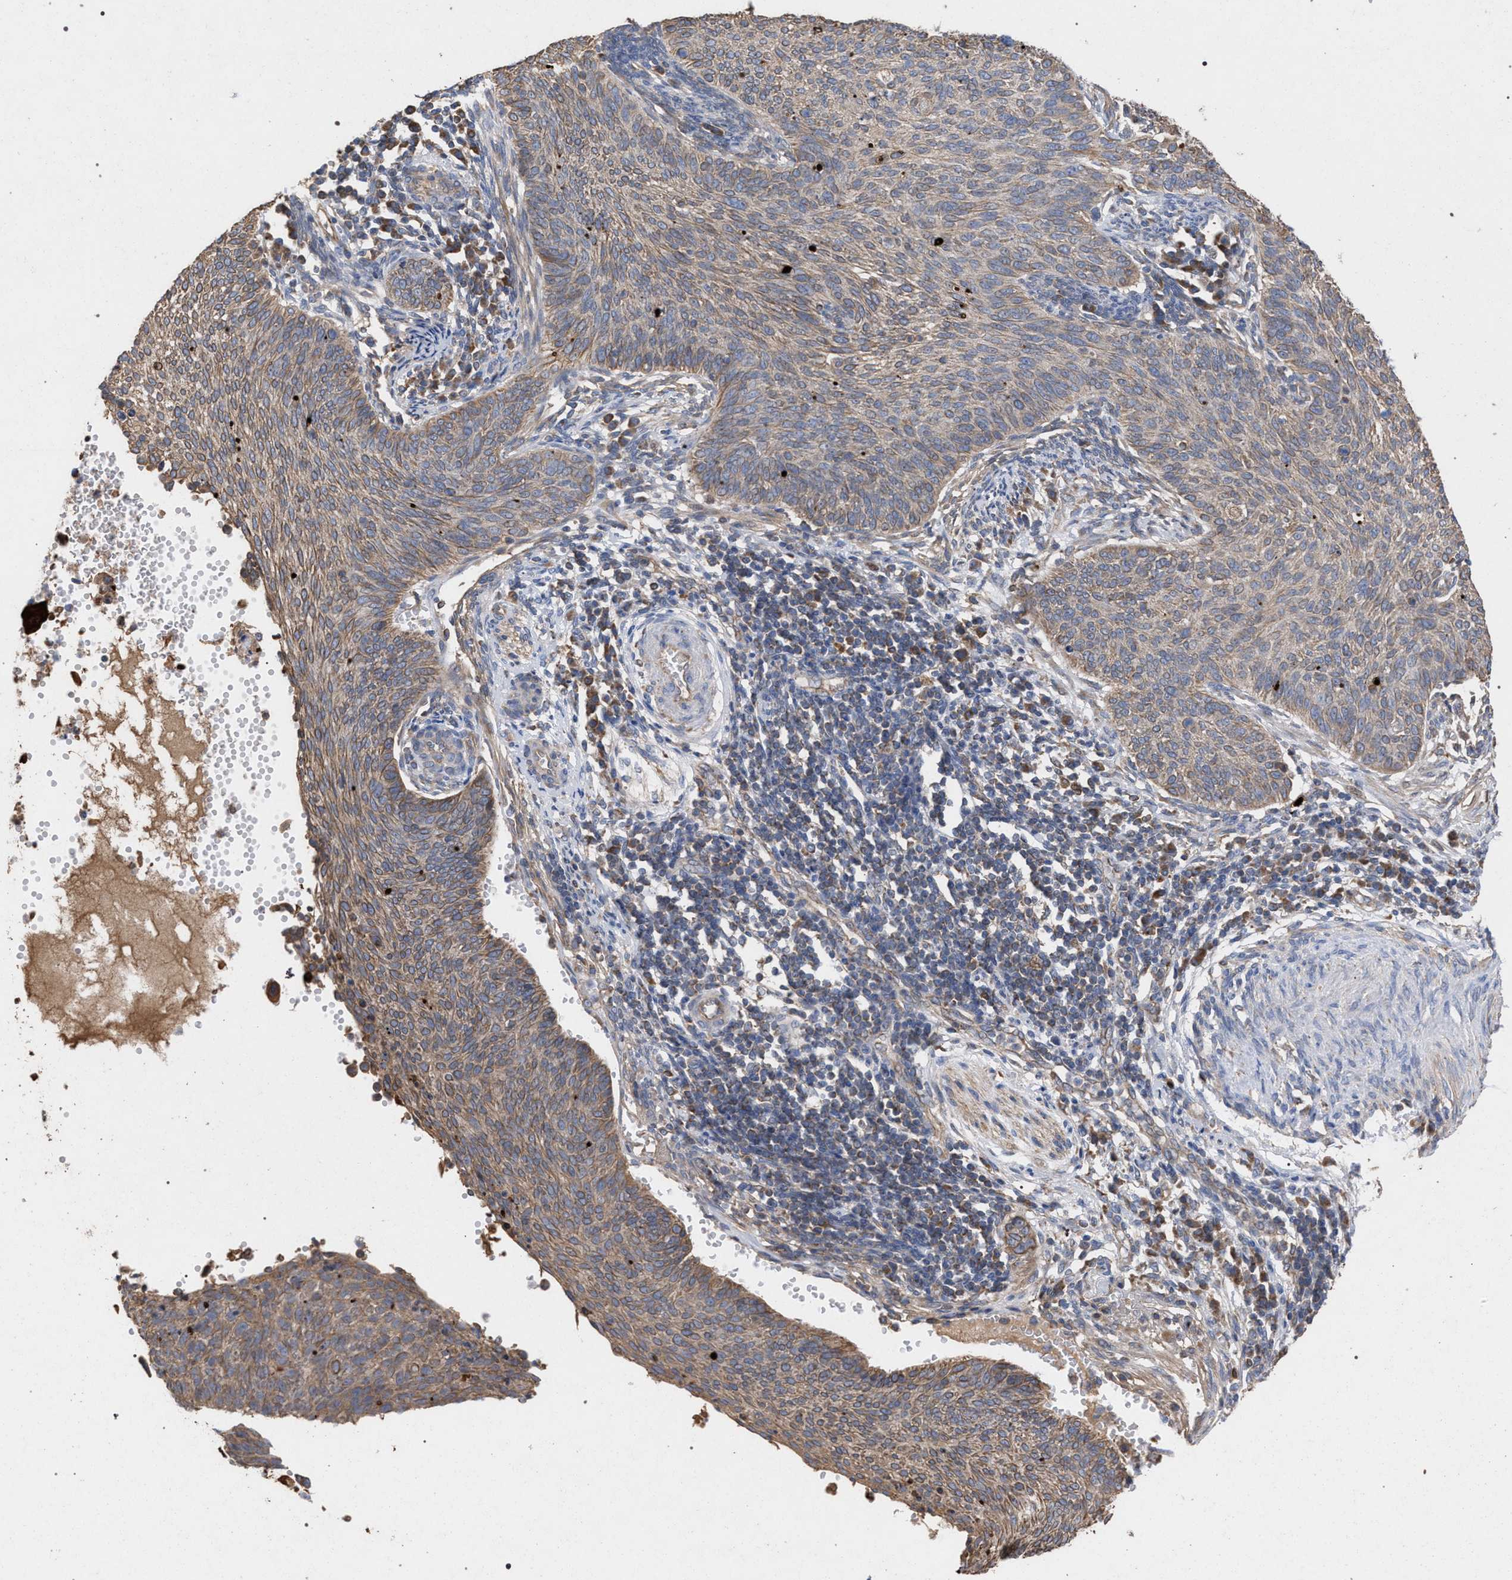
{"staining": {"intensity": "weak", "quantity": ">75%", "location": "cytoplasmic/membranous"}, "tissue": "cervical cancer", "cell_type": "Tumor cells", "image_type": "cancer", "snomed": [{"axis": "morphology", "description": "Squamous cell carcinoma, NOS"}, {"axis": "topography", "description": "Cervix"}], "caption": "Weak cytoplasmic/membranous positivity for a protein is present in approximately >75% of tumor cells of cervical cancer using IHC.", "gene": "BCL2L12", "patient": {"sex": "female", "age": 70}}